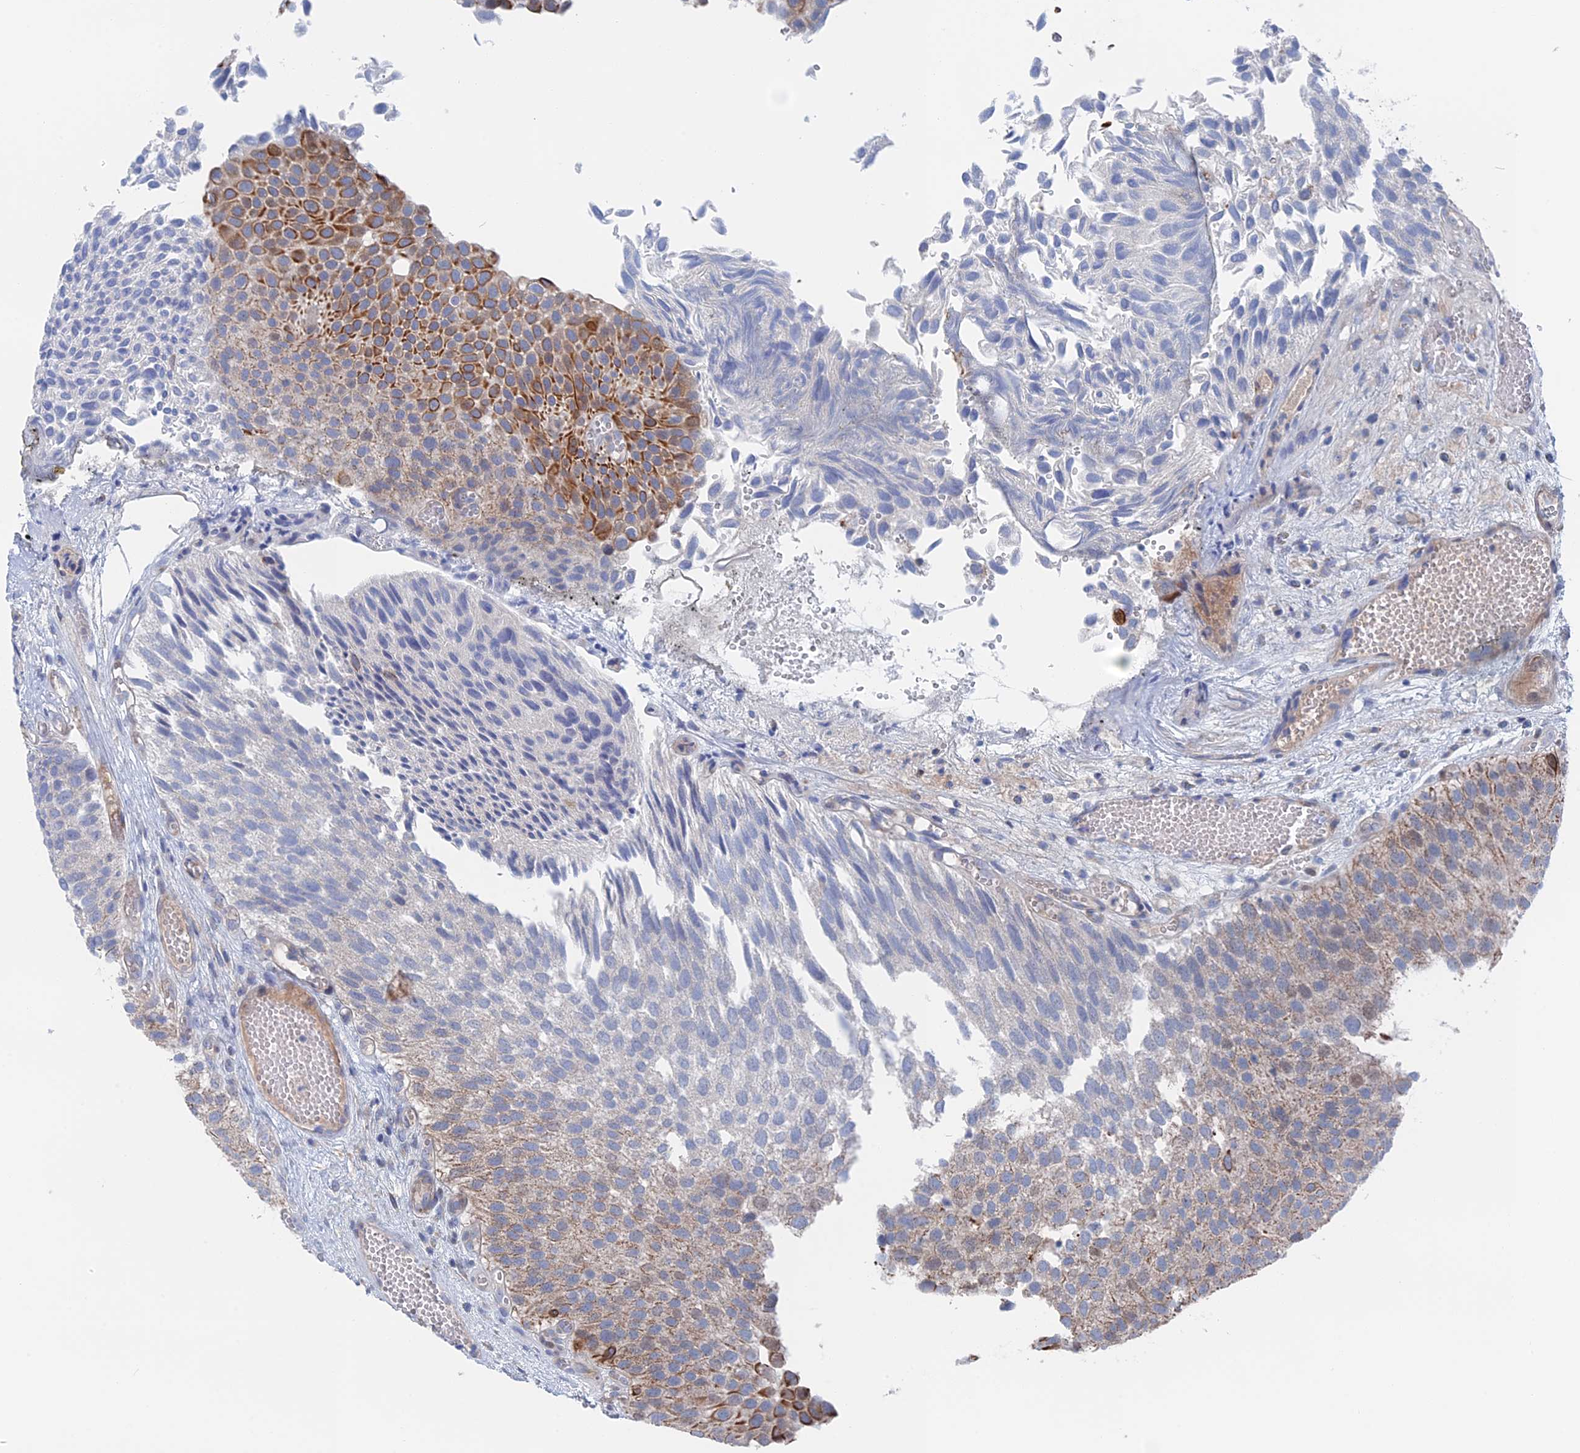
{"staining": {"intensity": "moderate", "quantity": "25%-75%", "location": "cytoplasmic/membranous"}, "tissue": "urothelial cancer", "cell_type": "Tumor cells", "image_type": "cancer", "snomed": [{"axis": "morphology", "description": "Urothelial carcinoma, Low grade"}, {"axis": "topography", "description": "Urinary bladder"}], "caption": "This is a micrograph of immunohistochemistry (IHC) staining of urothelial cancer, which shows moderate positivity in the cytoplasmic/membranous of tumor cells.", "gene": "IL7", "patient": {"sex": "male", "age": 89}}